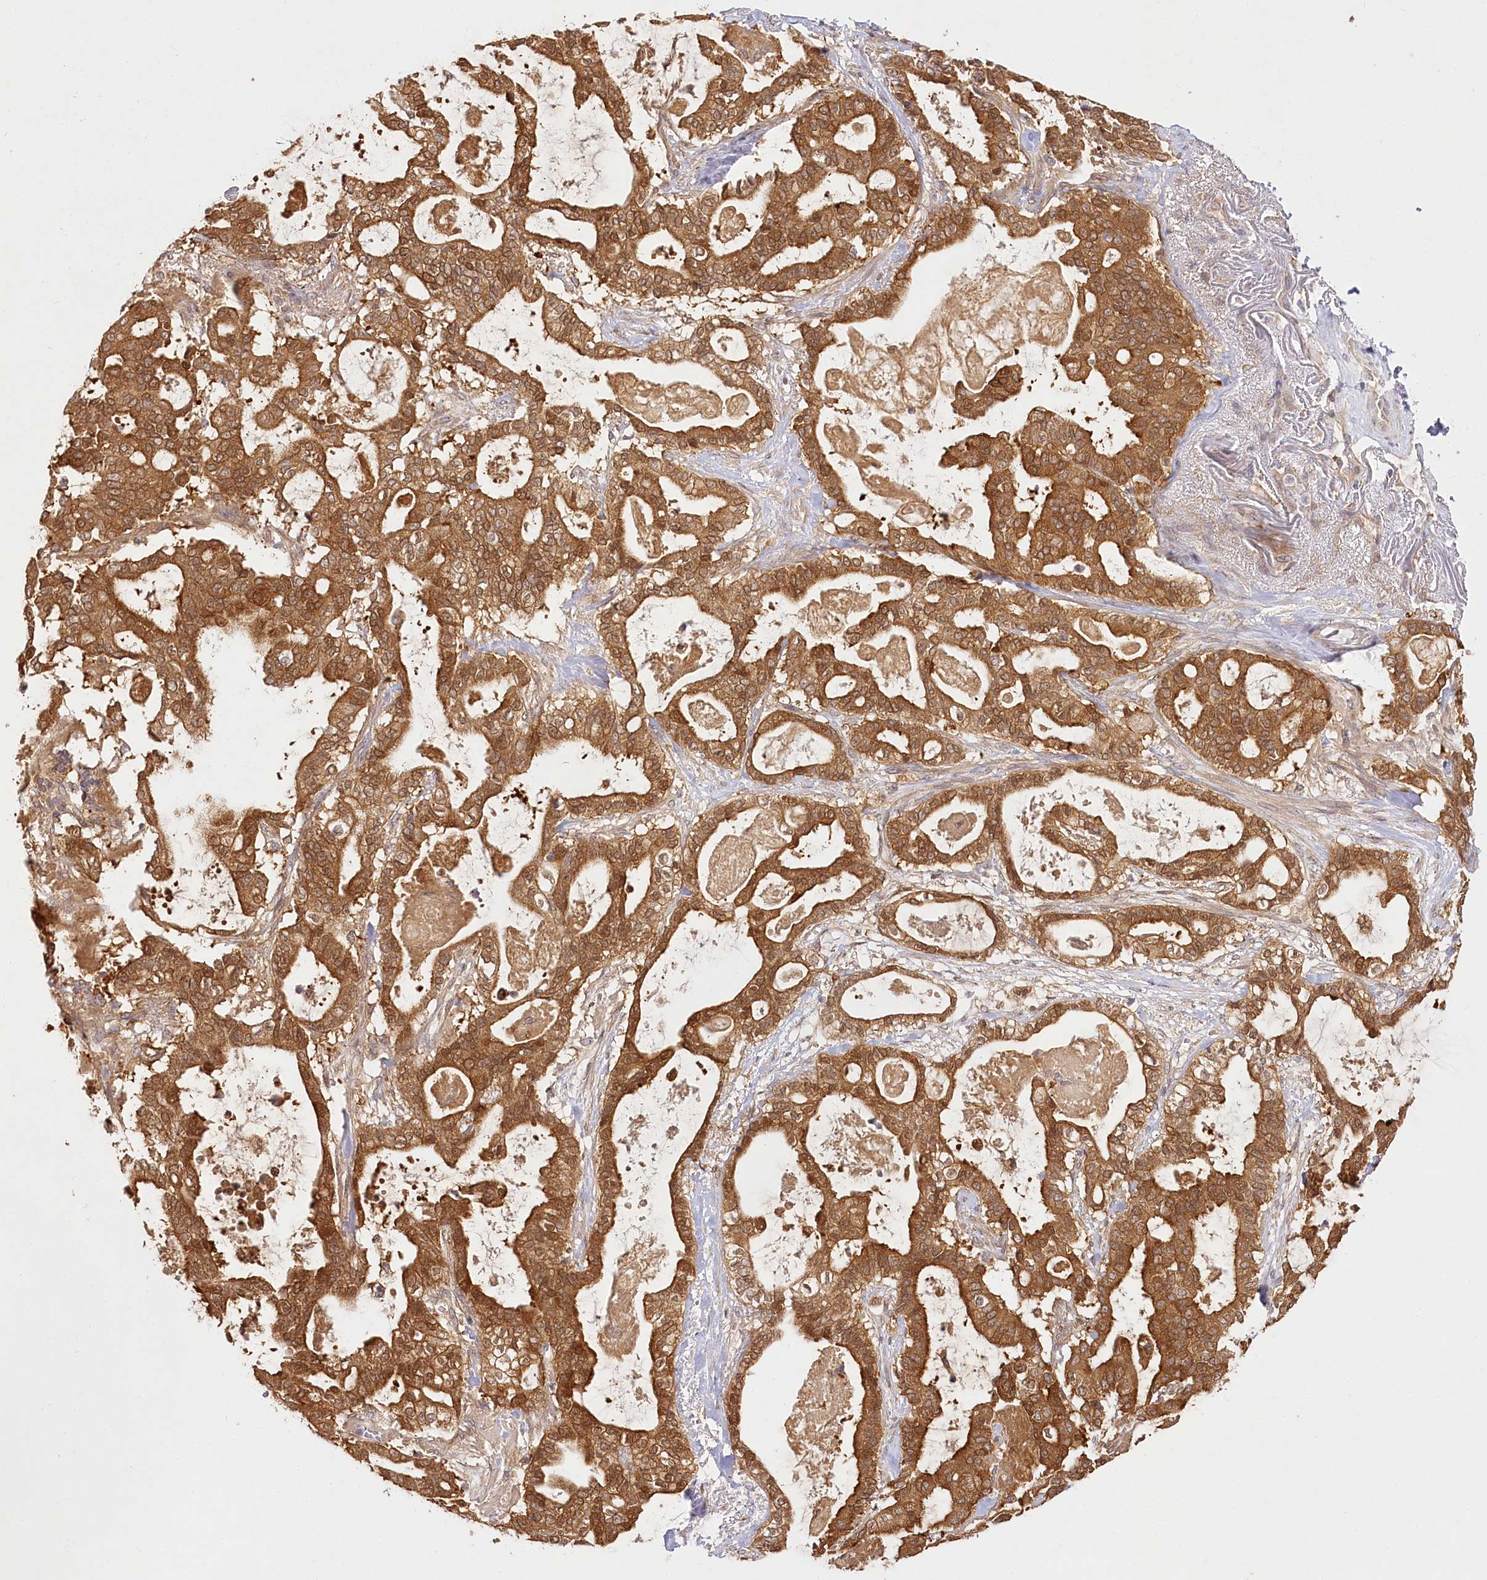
{"staining": {"intensity": "strong", "quantity": ">75%", "location": "cytoplasmic/membranous"}, "tissue": "pancreatic cancer", "cell_type": "Tumor cells", "image_type": "cancer", "snomed": [{"axis": "morphology", "description": "Adenocarcinoma, NOS"}, {"axis": "topography", "description": "Pancreas"}], "caption": "A high amount of strong cytoplasmic/membranous positivity is appreciated in approximately >75% of tumor cells in pancreatic adenocarcinoma tissue.", "gene": "INPP4B", "patient": {"sex": "male", "age": 63}}